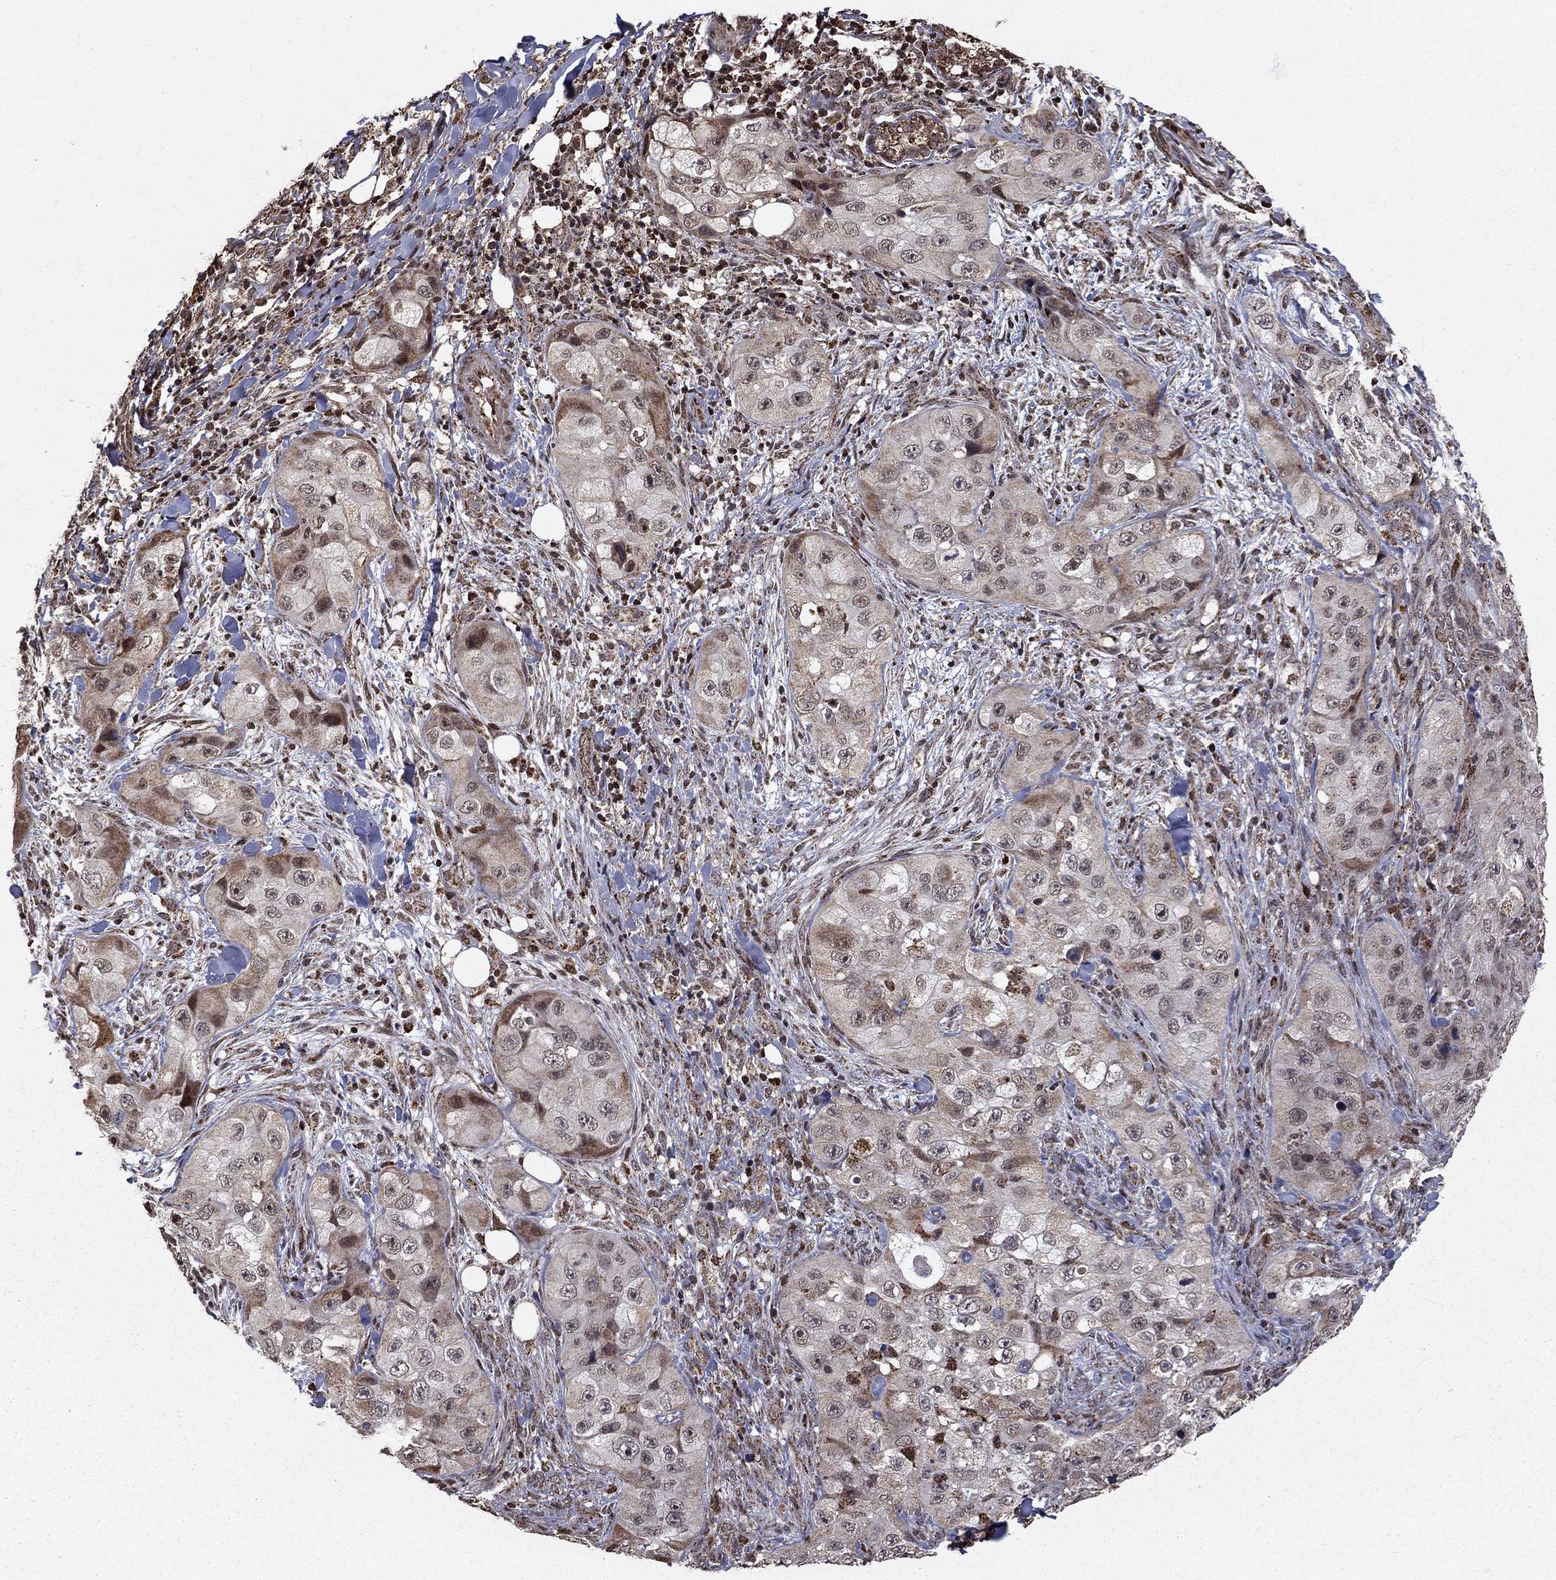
{"staining": {"intensity": "moderate", "quantity": "<25%", "location": "cytoplasmic/membranous"}, "tissue": "skin cancer", "cell_type": "Tumor cells", "image_type": "cancer", "snomed": [{"axis": "morphology", "description": "Squamous cell carcinoma, NOS"}, {"axis": "topography", "description": "Skin"}, {"axis": "topography", "description": "Subcutis"}], "caption": "An IHC image of tumor tissue is shown. Protein staining in brown highlights moderate cytoplasmic/membranous positivity in squamous cell carcinoma (skin) within tumor cells.", "gene": "ACOT13", "patient": {"sex": "male", "age": 73}}